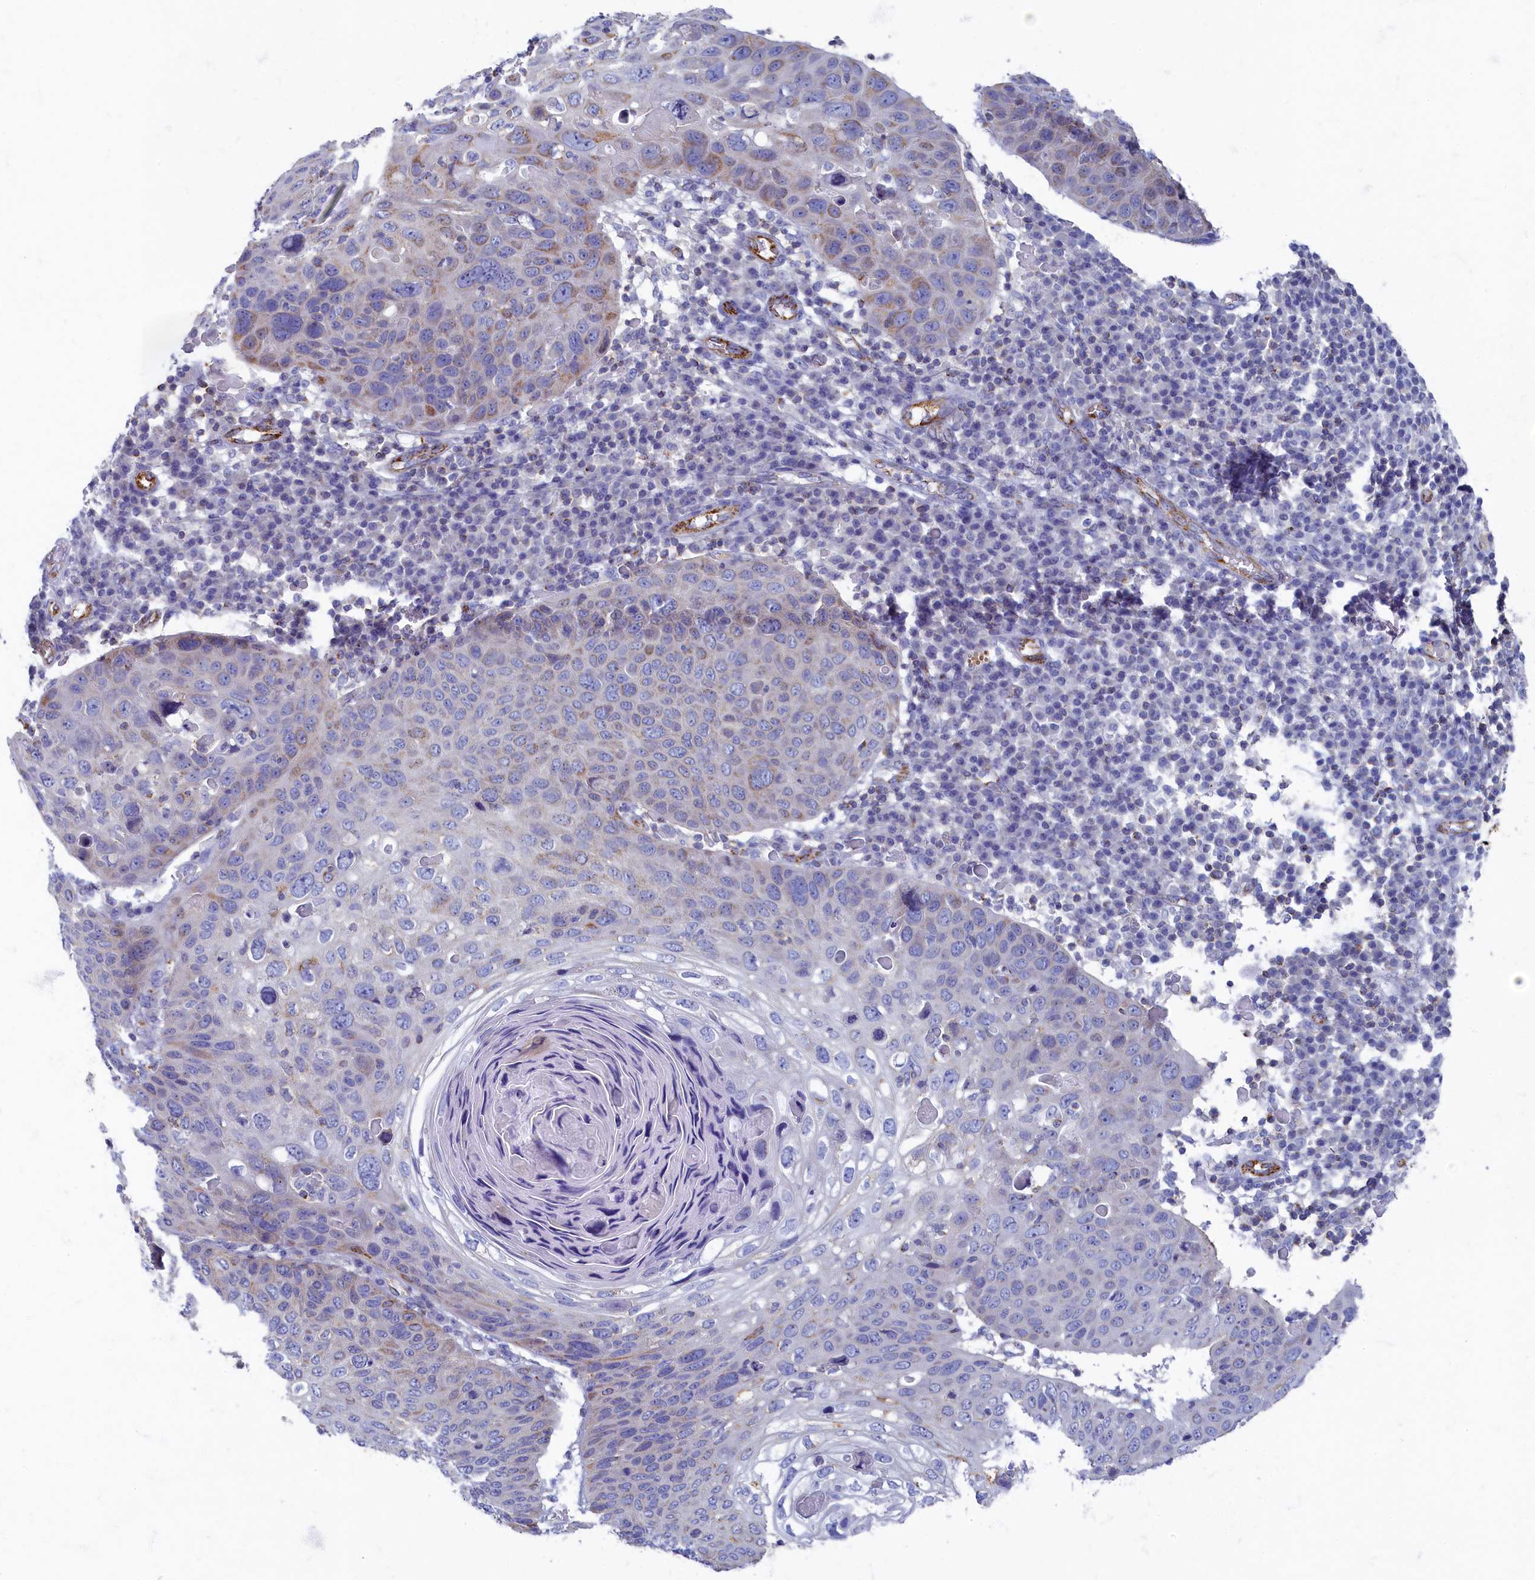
{"staining": {"intensity": "moderate", "quantity": "<25%", "location": "cytoplasmic/membranous"}, "tissue": "skin cancer", "cell_type": "Tumor cells", "image_type": "cancer", "snomed": [{"axis": "morphology", "description": "Squamous cell carcinoma, NOS"}, {"axis": "topography", "description": "Skin"}], "caption": "The immunohistochemical stain shows moderate cytoplasmic/membranous staining in tumor cells of skin squamous cell carcinoma tissue. (IHC, brightfield microscopy, high magnification).", "gene": "OCIAD2", "patient": {"sex": "female", "age": 90}}